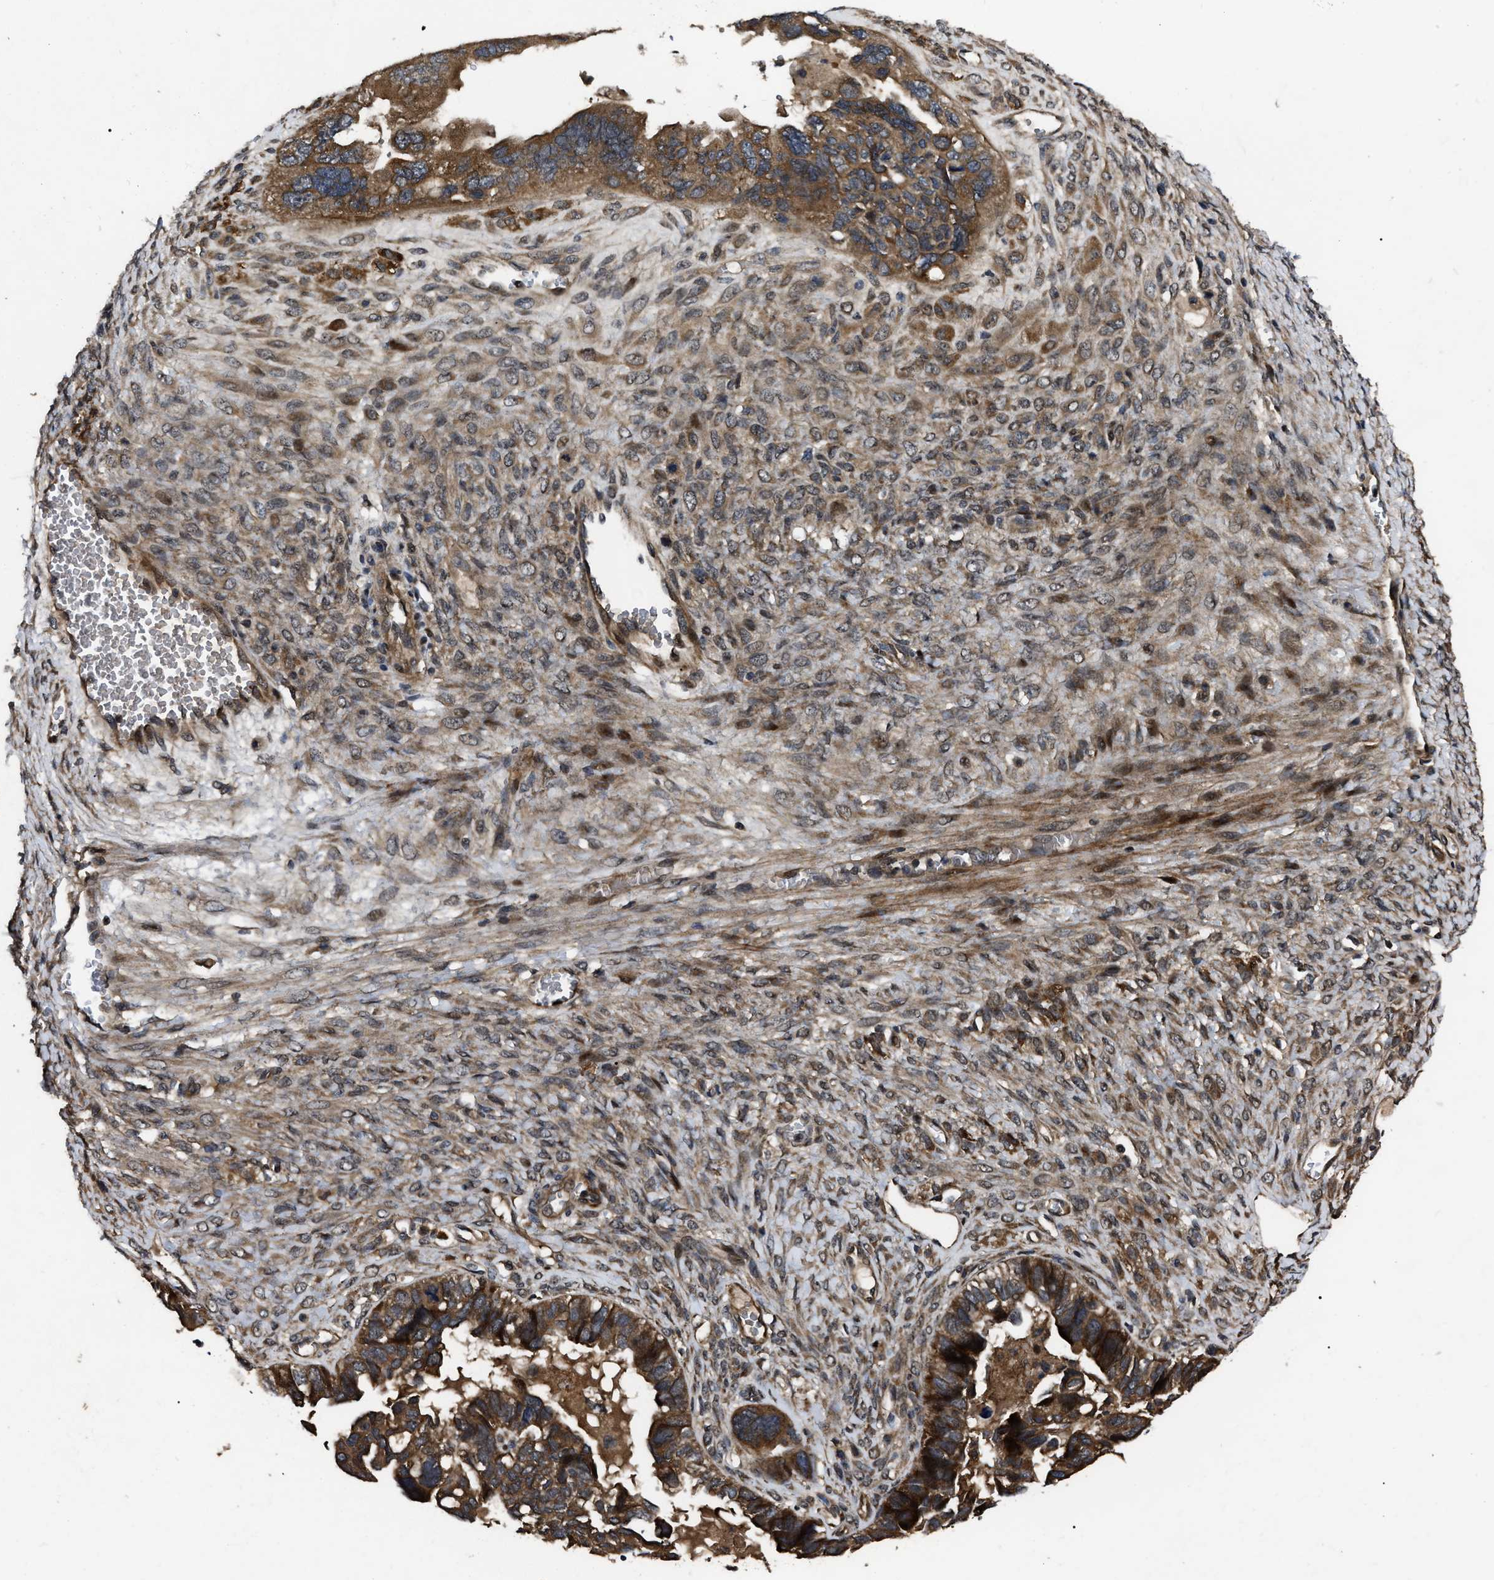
{"staining": {"intensity": "strong", "quantity": ">75%", "location": "cytoplasmic/membranous"}, "tissue": "ovarian cancer", "cell_type": "Tumor cells", "image_type": "cancer", "snomed": [{"axis": "morphology", "description": "Cystadenocarcinoma, serous, NOS"}, {"axis": "topography", "description": "Ovary"}], "caption": "The histopathology image exhibits a brown stain indicating the presence of a protein in the cytoplasmic/membranous of tumor cells in ovarian cancer (serous cystadenocarcinoma). The staining was performed using DAB (3,3'-diaminobenzidine), with brown indicating positive protein expression. Nuclei are stained blue with hematoxylin.", "gene": "PPWD1", "patient": {"sex": "female", "age": 79}}